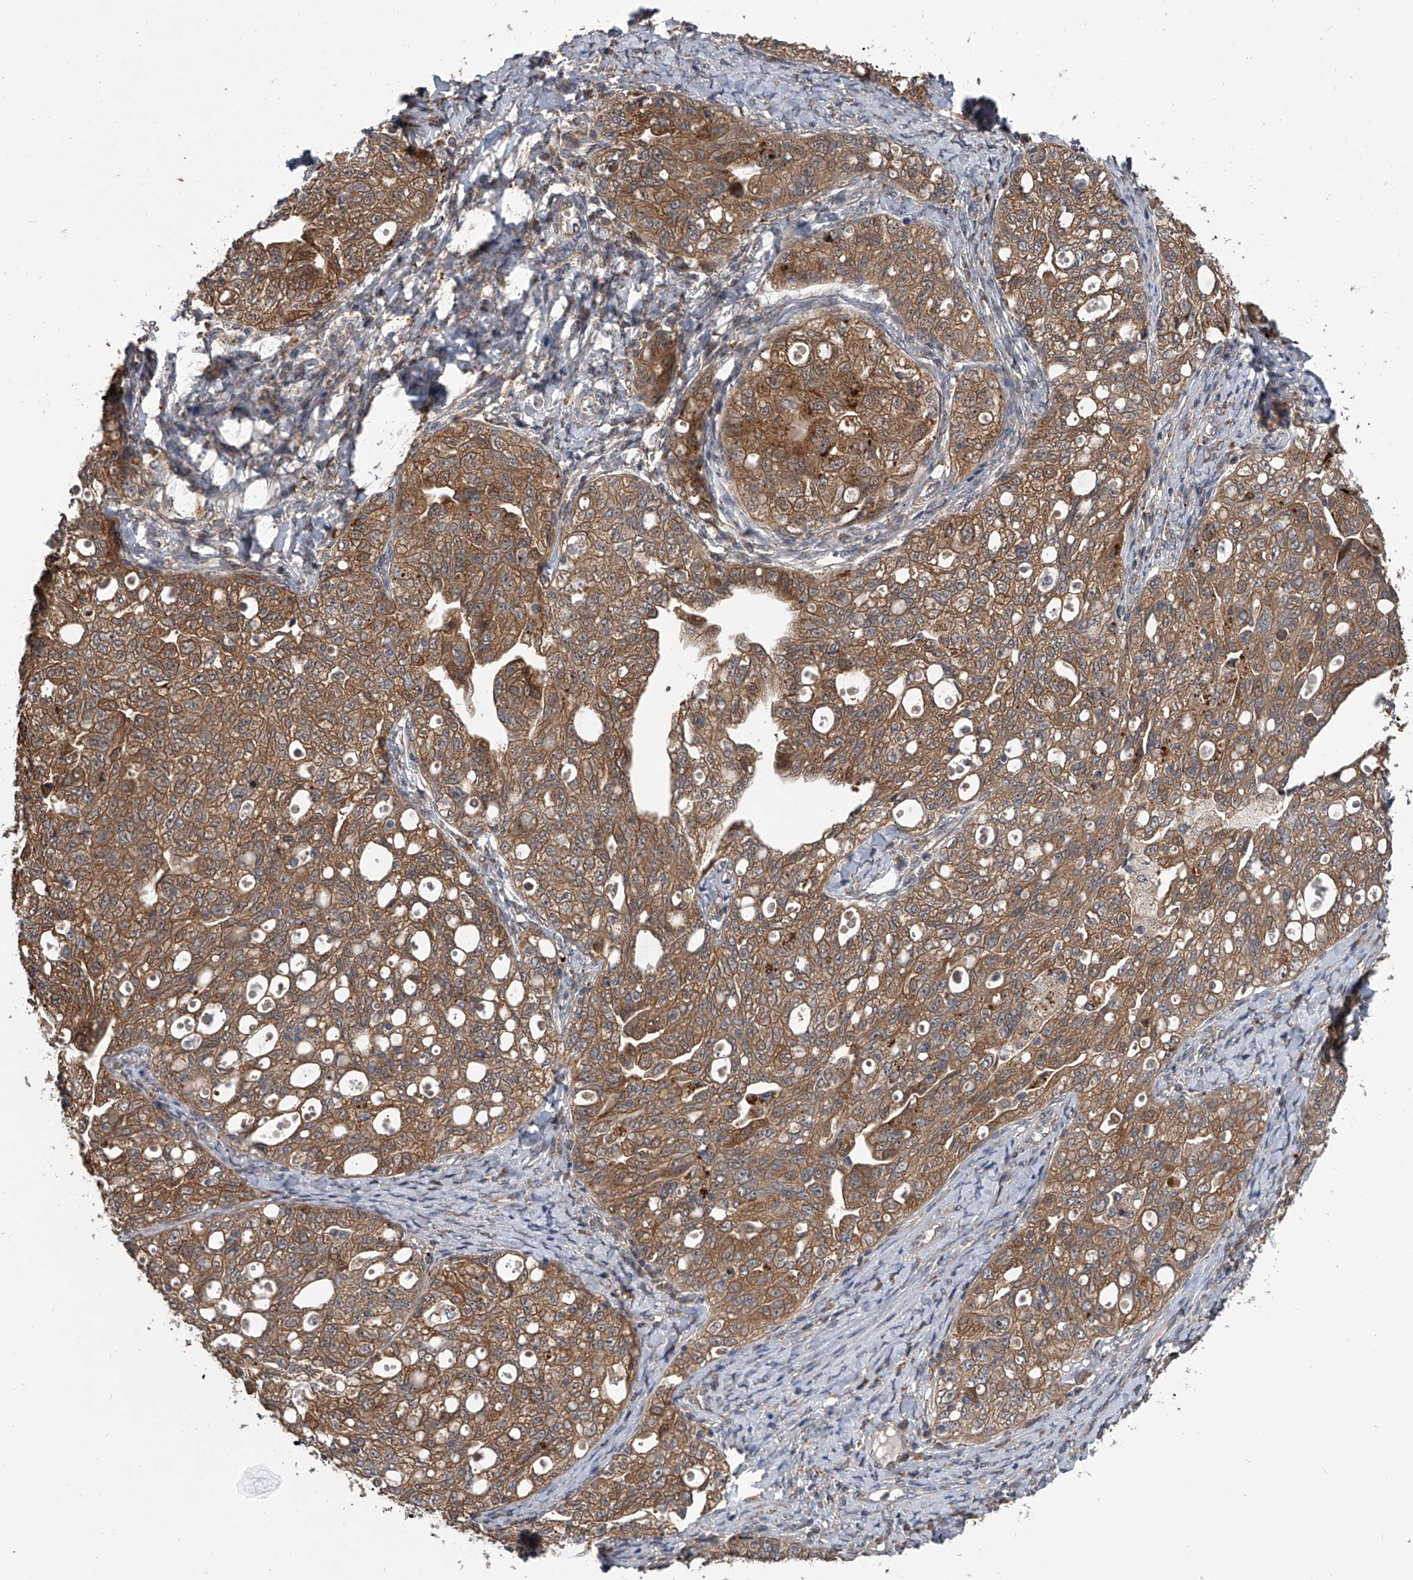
{"staining": {"intensity": "moderate", "quantity": ">75%", "location": "cytoplasmic/membranous"}, "tissue": "ovarian cancer", "cell_type": "Tumor cells", "image_type": "cancer", "snomed": [{"axis": "morphology", "description": "Carcinoma, NOS"}, {"axis": "morphology", "description": "Cystadenocarcinoma, serous, NOS"}, {"axis": "topography", "description": "Ovary"}], "caption": "Ovarian cancer stained with a protein marker shows moderate staining in tumor cells.", "gene": "GEMIN8", "patient": {"sex": "female", "age": 69}}